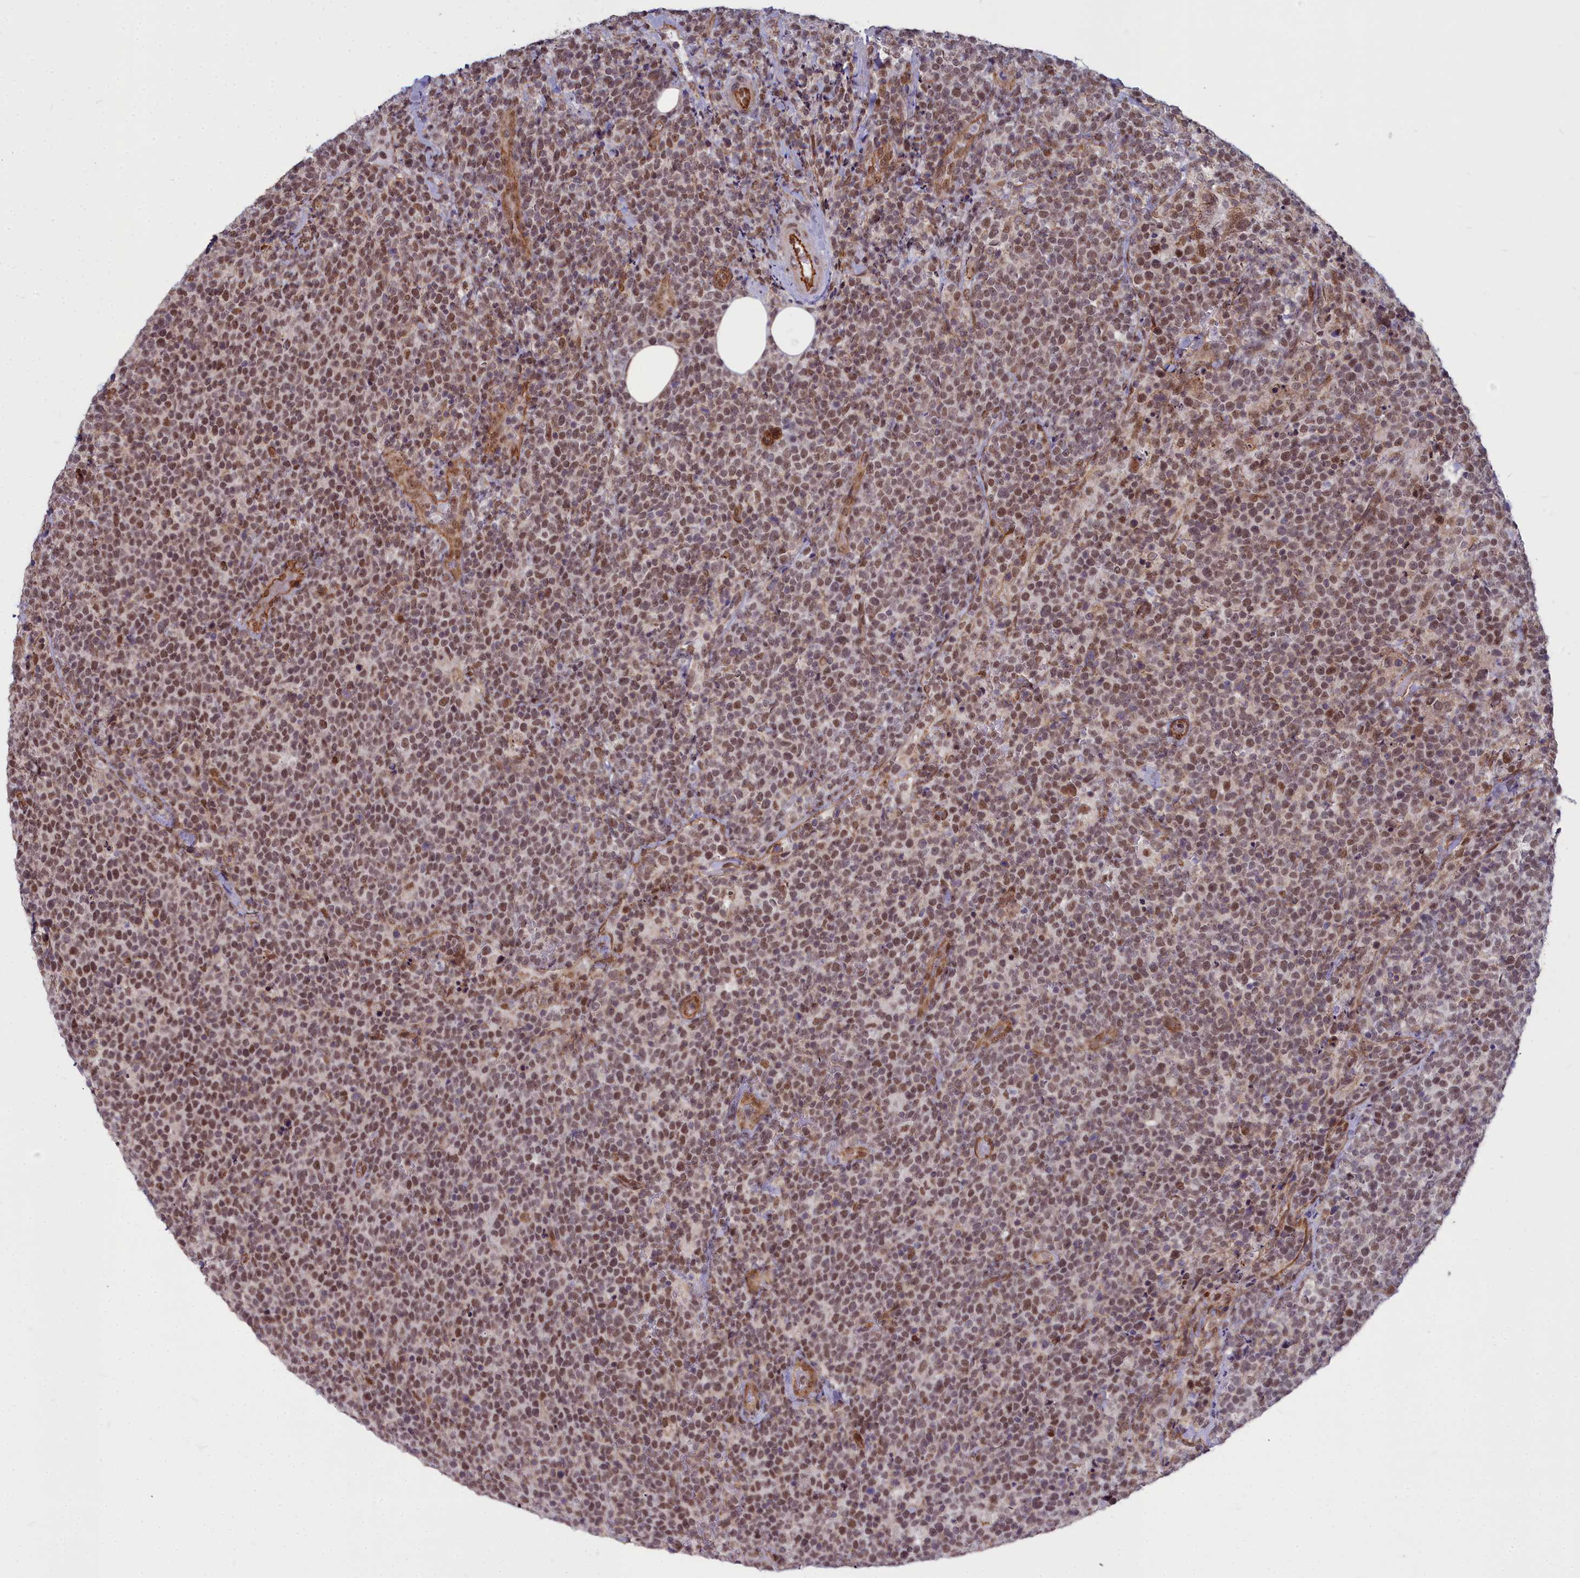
{"staining": {"intensity": "moderate", "quantity": ">75%", "location": "nuclear"}, "tissue": "lymphoma", "cell_type": "Tumor cells", "image_type": "cancer", "snomed": [{"axis": "morphology", "description": "Malignant lymphoma, non-Hodgkin's type, High grade"}, {"axis": "topography", "description": "Lymph node"}], "caption": "Lymphoma tissue shows moderate nuclear expression in approximately >75% of tumor cells, visualized by immunohistochemistry.", "gene": "YJU2", "patient": {"sex": "male", "age": 61}}